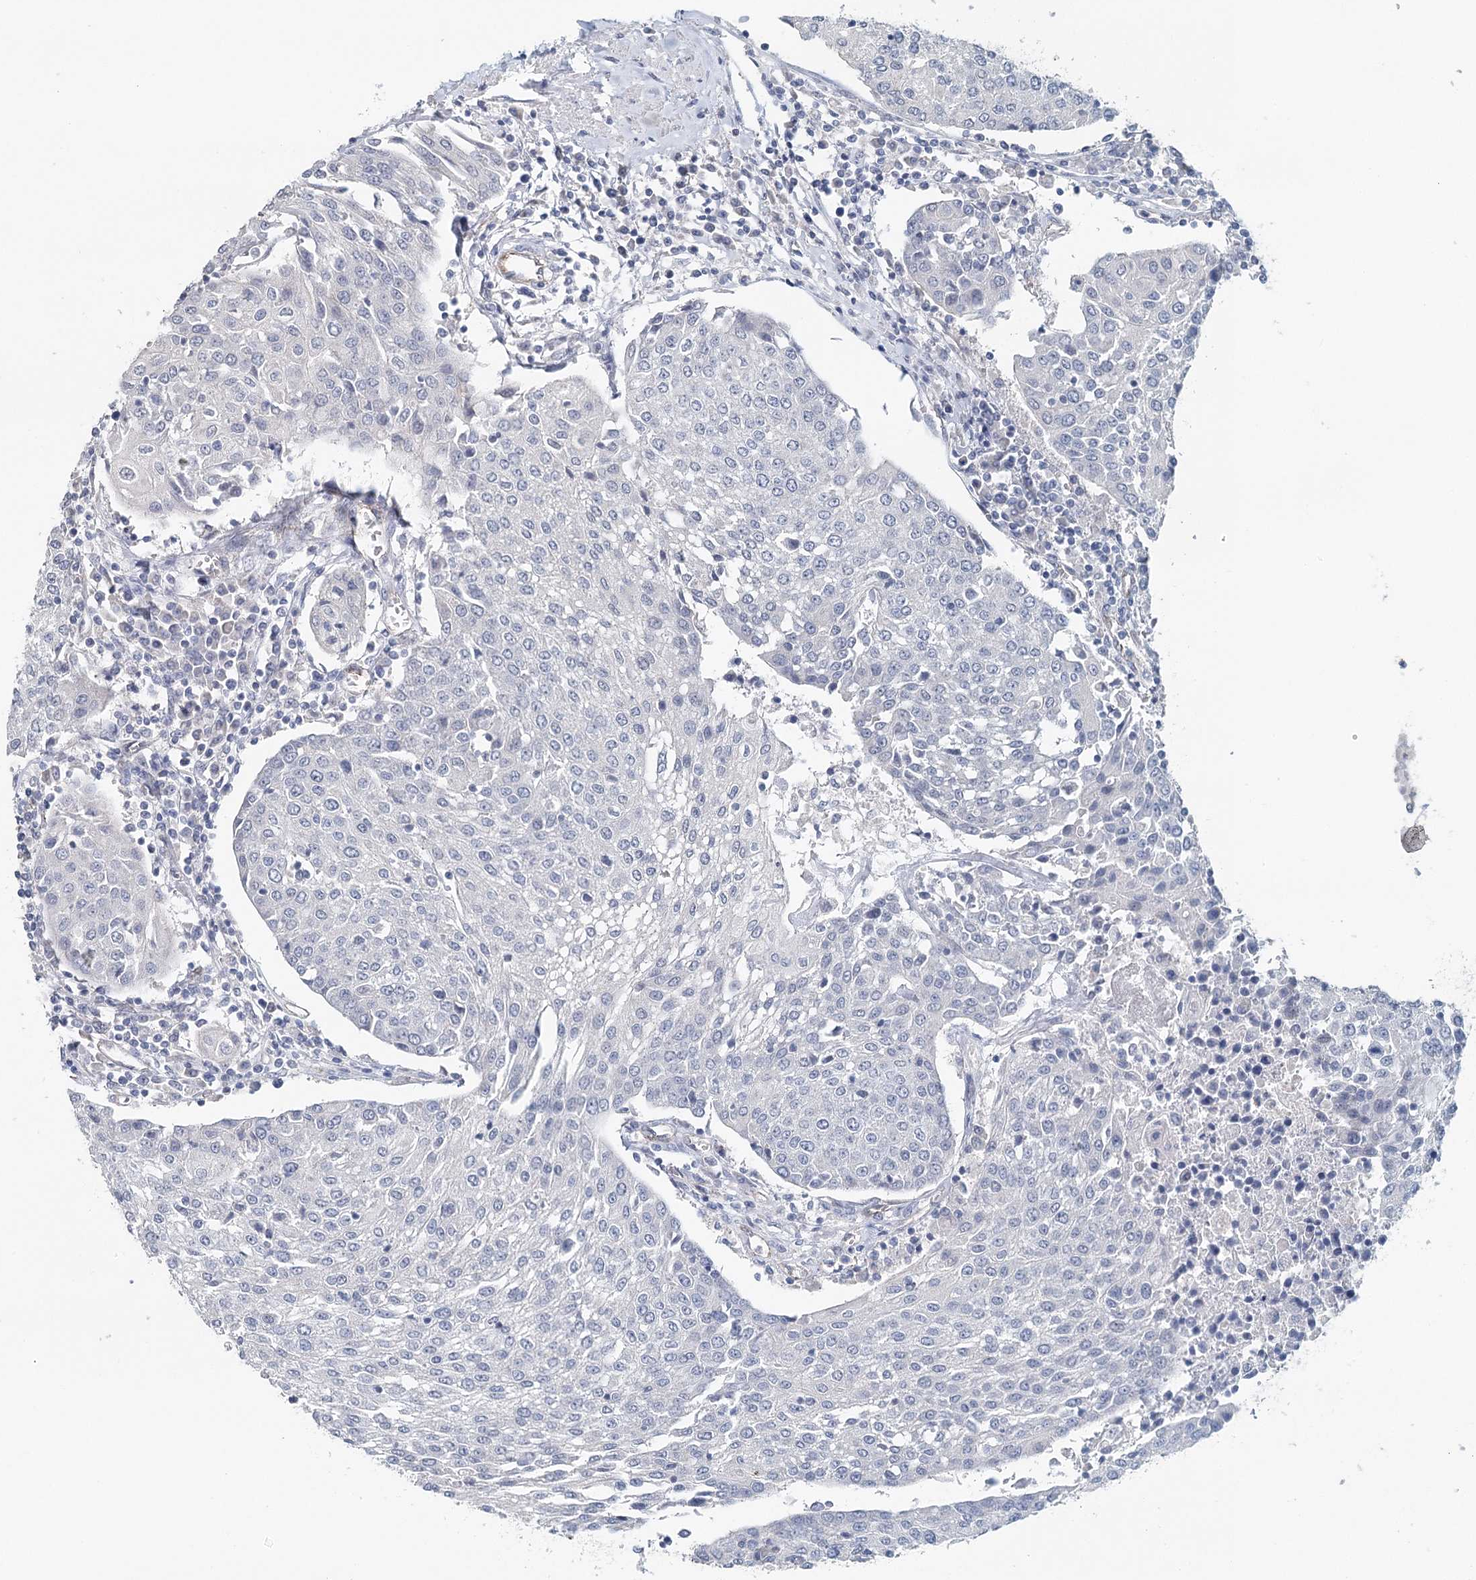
{"staining": {"intensity": "negative", "quantity": "none", "location": "none"}, "tissue": "urothelial cancer", "cell_type": "Tumor cells", "image_type": "cancer", "snomed": [{"axis": "morphology", "description": "Urothelial carcinoma, High grade"}, {"axis": "topography", "description": "Urinary bladder"}], "caption": "A micrograph of urothelial cancer stained for a protein shows no brown staining in tumor cells. Brightfield microscopy of IHC stained with DAB (brown) and hematoxylin (blue), captured at high magnification.", "gene": "SYNPO", "patient": {"sex": "female", "age": 85}}